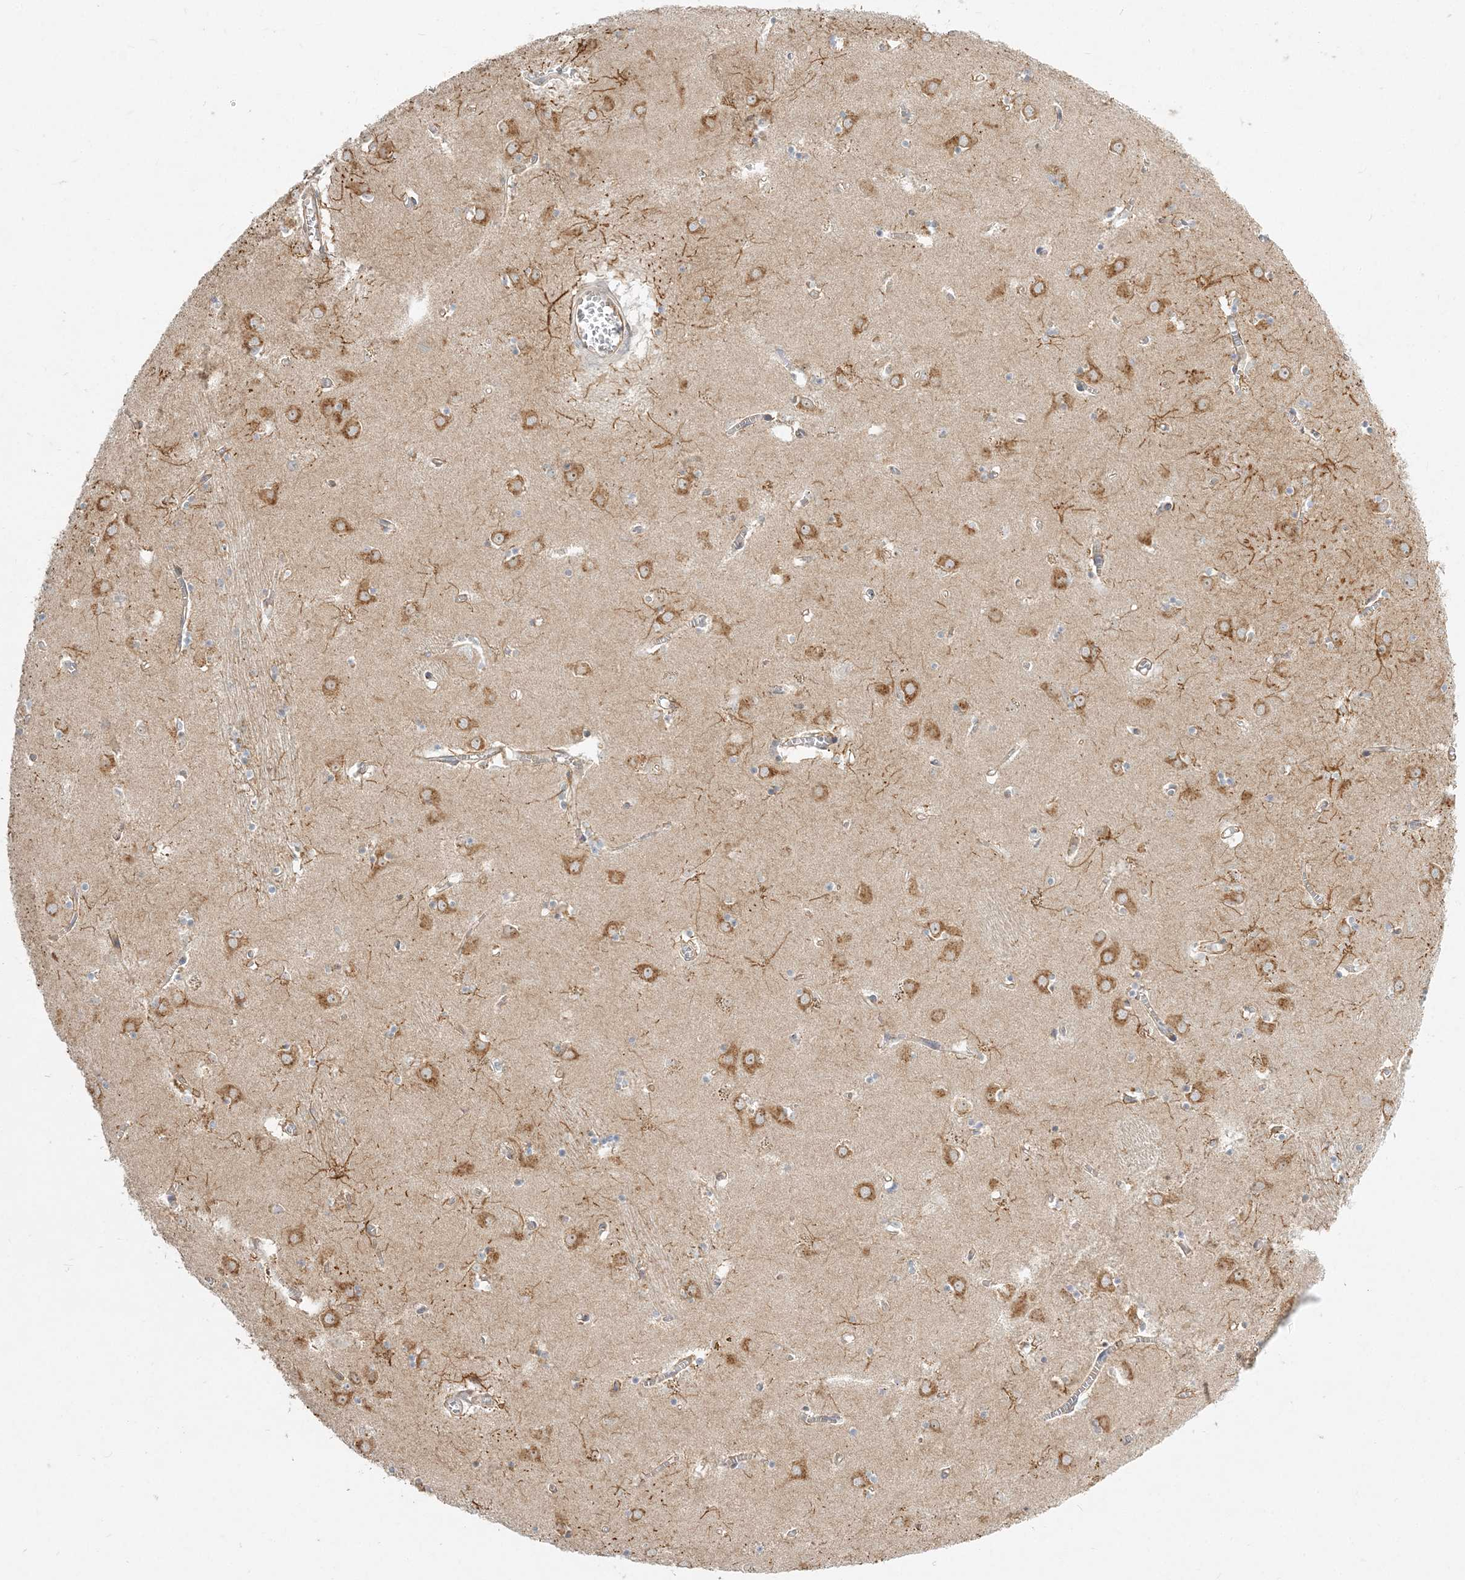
{"staining": {"intensity": "weak", "quantity": "<25%", "location": "cytoplasmic/membranous"}, "tissue": "caudate", "cell_type": "Glial cells", "image_type": "normal", "snomed": [{"axis": "morphology", "description": "Normal tissue, NOS"}, {"axis": "topography", "description": "Lateral ventricle wall"}], "caption": "Immunohistochemistry photomicrograph of unremarkable caudate stained for a protein (brown), which exhibits no staining in glial cells. The staining is performed using DAB (3,3'-diaminobenzidine) brown chromogen with nuclei counter-stained in using hematoxylin.", "gene": "AP1AR", "patient": {"sex": "male", "age": 70}}